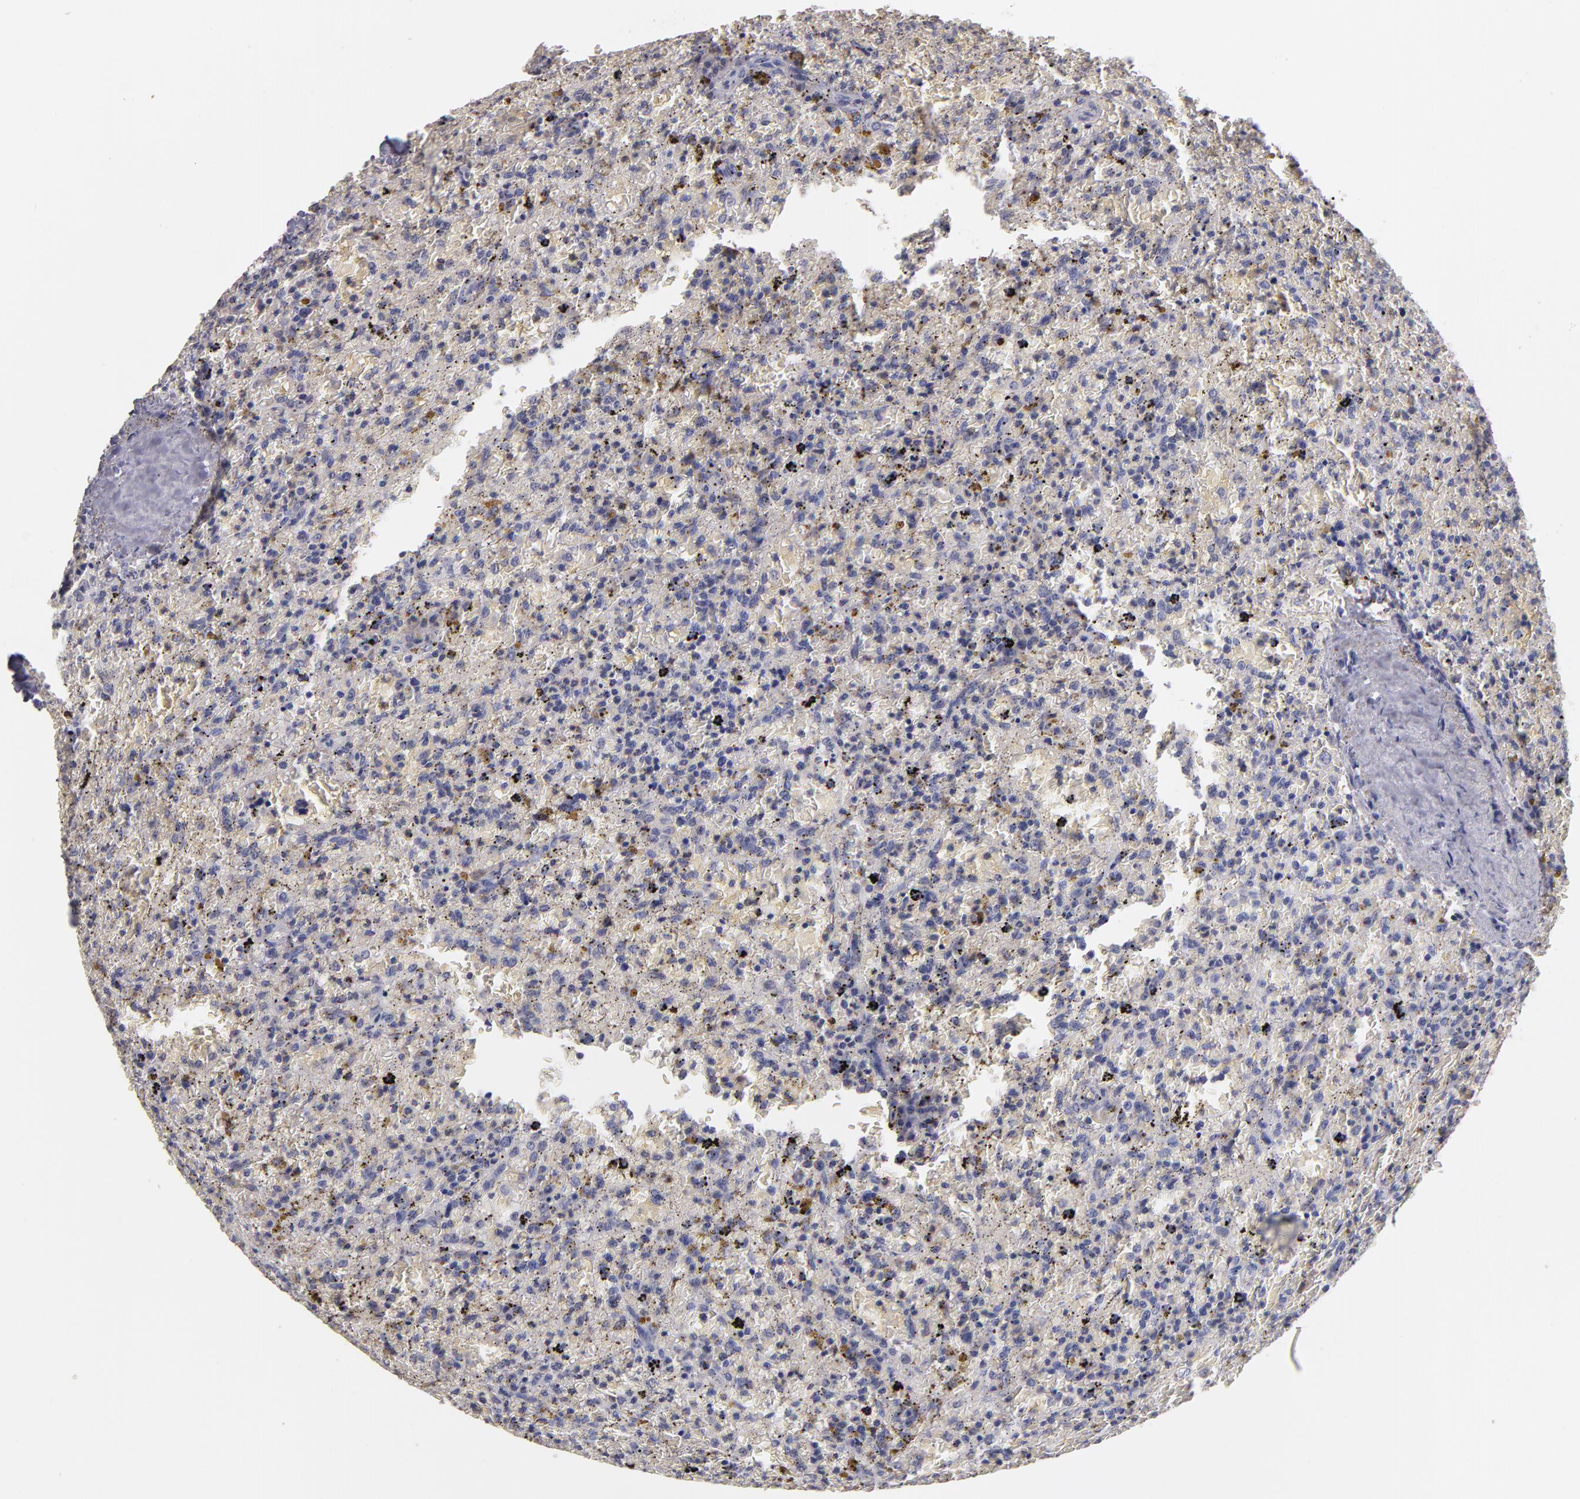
{"staining": {"intensity": "negative", "quantity": "none", "location": "none"}, "tissue": "lymphoma", "cell_type": "Tumor cells", "image_type": "cancer", "snomed": [{"axis": "morphology", "description": "Malignant lymphoma, non-Hodgkin's type, High grade"}, {"axis": "topography", "description": "Spleen"}, {"axis": "topography", "description": "Lymph node"}], "caption": "This micrograph is of lymphoma stained with immunohistochemistry (IHC) to label a protein in brown with the nuclei are counter-stained blue. There is no staining in tumor cells.", "gene": "SOX10", "patient": {"sex": "female", "age": 70}}